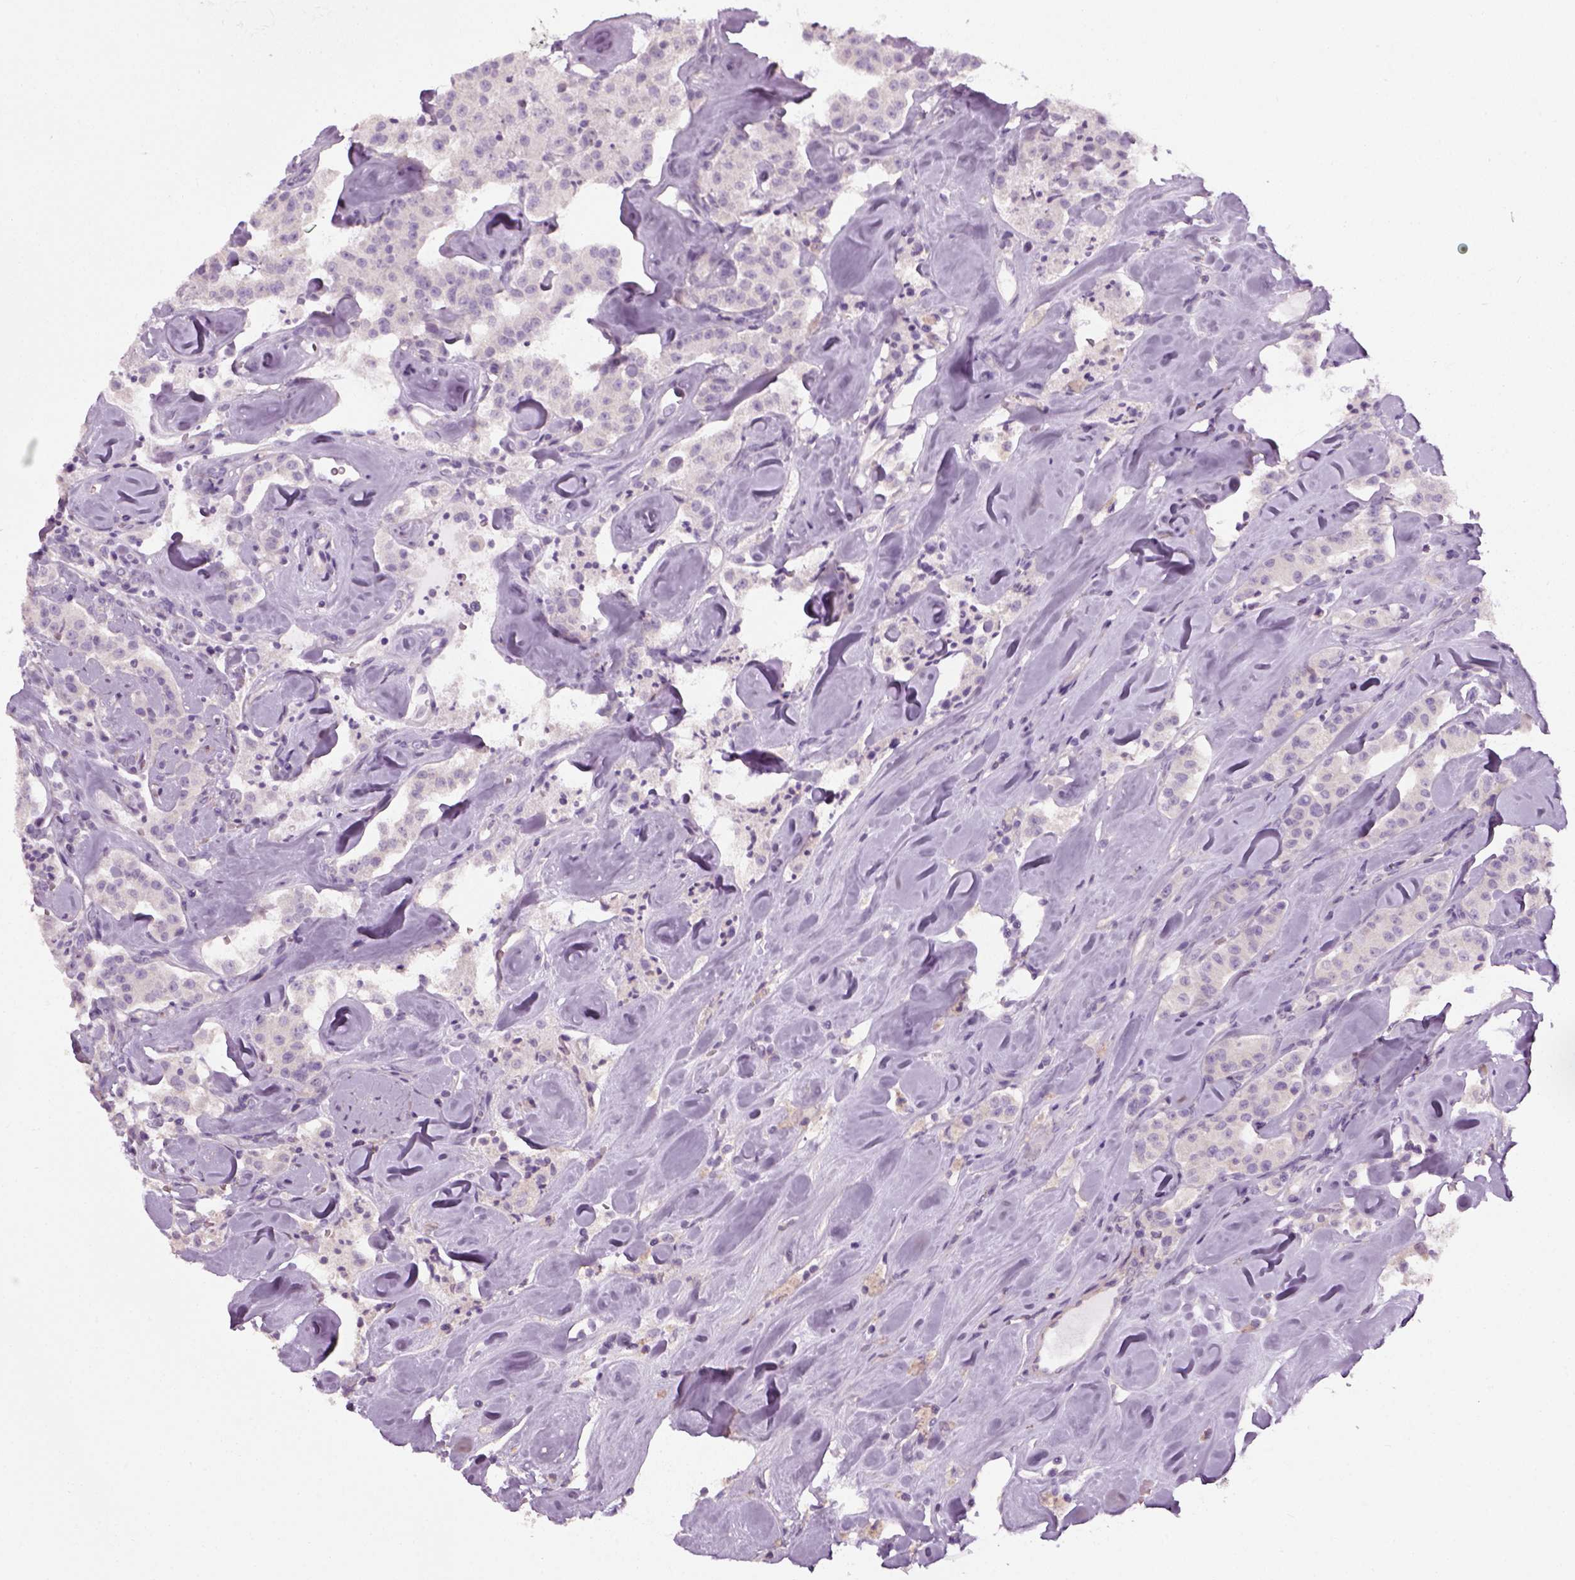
{"staining": {"intensity": "negative", "quantity": "none", "location": "none"}, "tissue": "carcinoid", "cell_type": "Tumor cells", "image_type": "cancer", "snomed": [{"axis": "morphology", "description": "Carcinoid, malignant, NOS"}, {"axis": "topography", "description": "Pancreas"}], "caption": "Human malignant carcinoid stained for a protein using IHC demonstrates no expression in tumor cells.", "gene": "ELOVL3", "patient": {"sex": "male", "age": 41}}